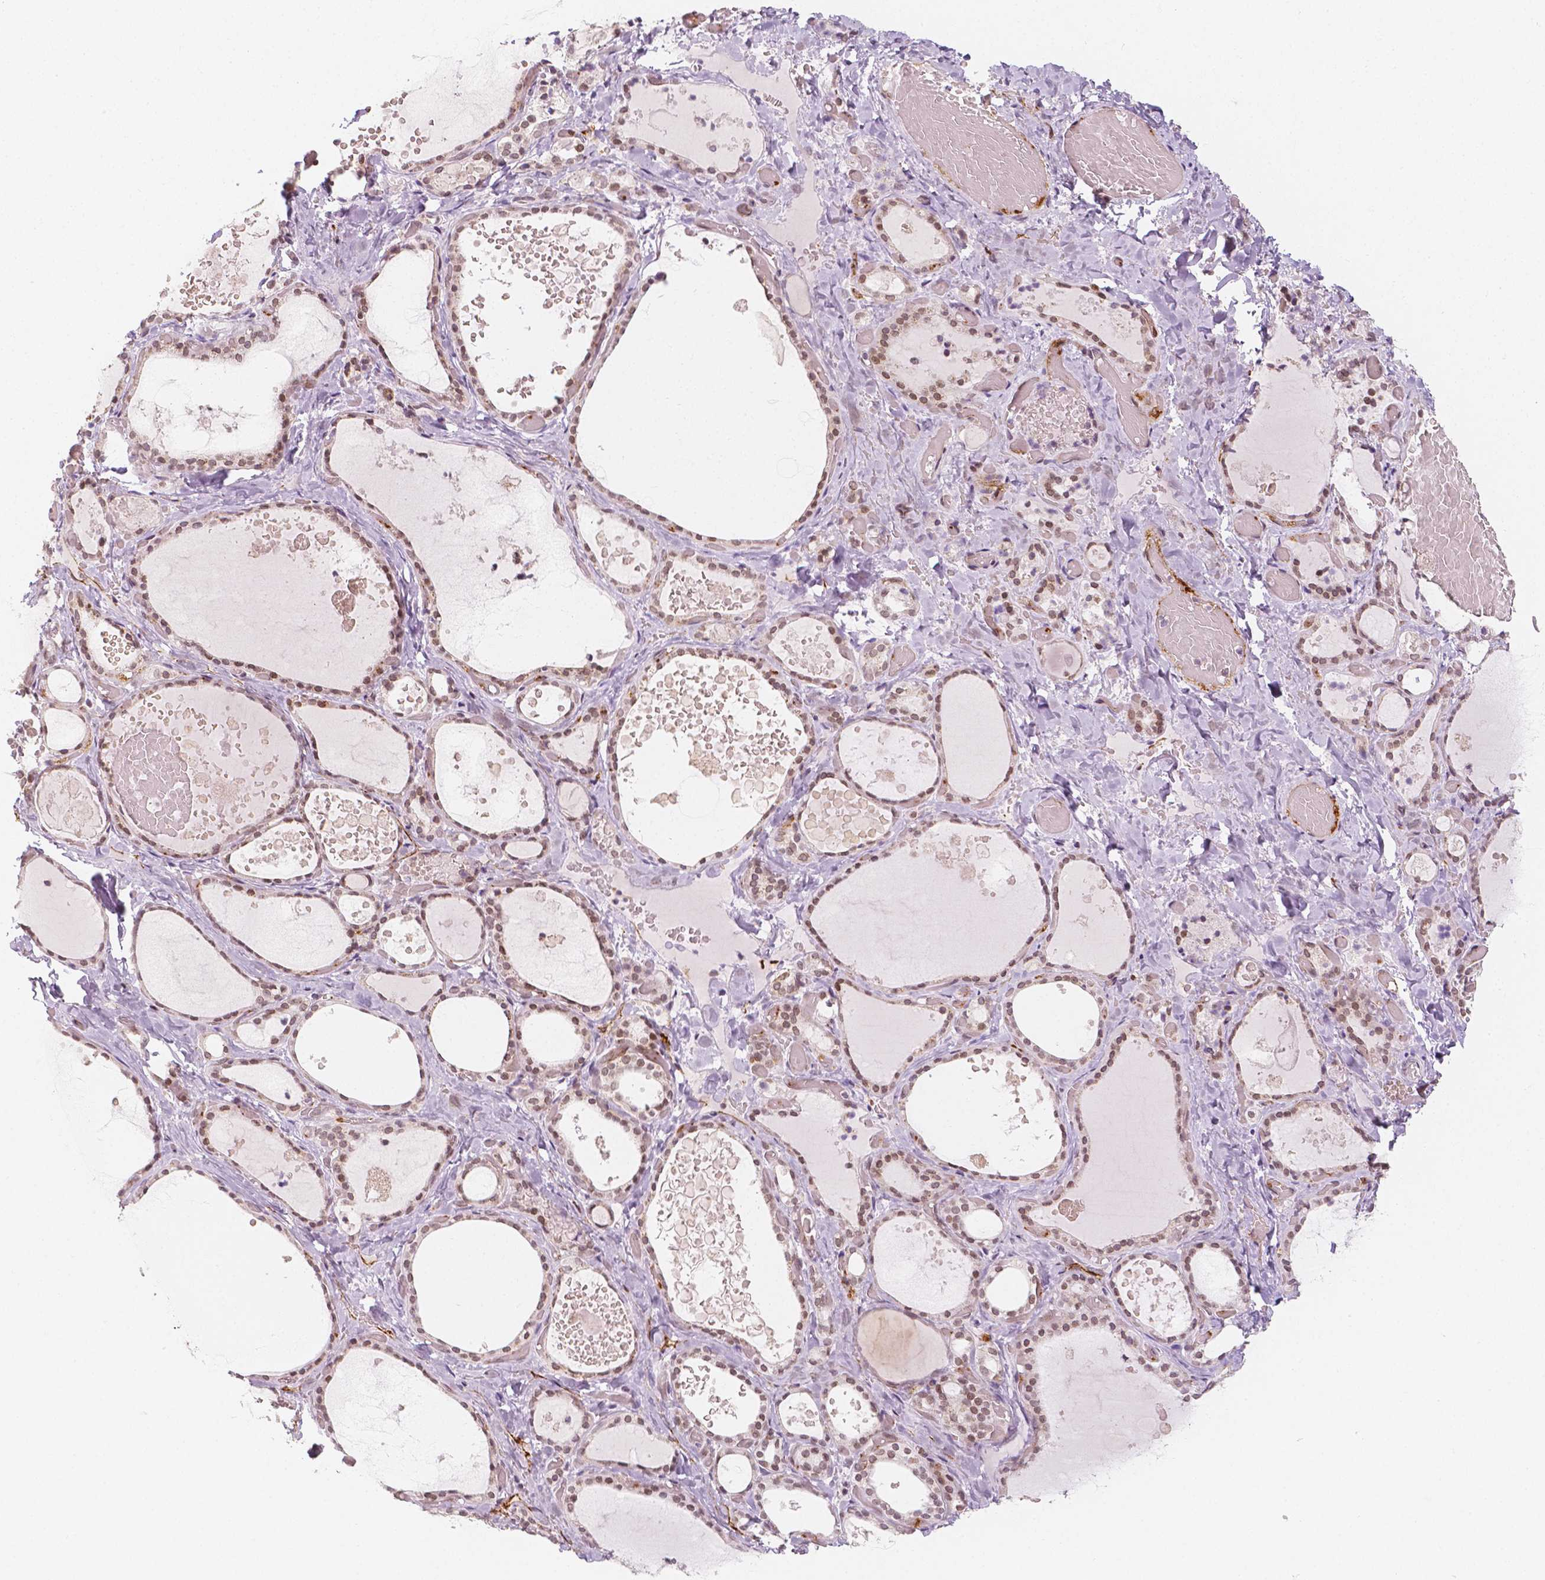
{"staining": {"intensity": "moderate", "quantity": ">75%", "location": "nuclear"}, "tissue": "thyroid gland", "cell_type": "Glandular cells", "image_type": "normal", "snomed": [{"axis": "morphology", "description": "Normal tissue, NOS"}, {"axis": "topography", "description": "Thyroid gland"}], "caption": "Moderate nuclear positivity for a protein is seen in about >75% of glandular cells of unremarkable thyroid gland using immunohistochemistry.", "gene": "KDM5B", "patient": {"sex": "female", "age": 56}}